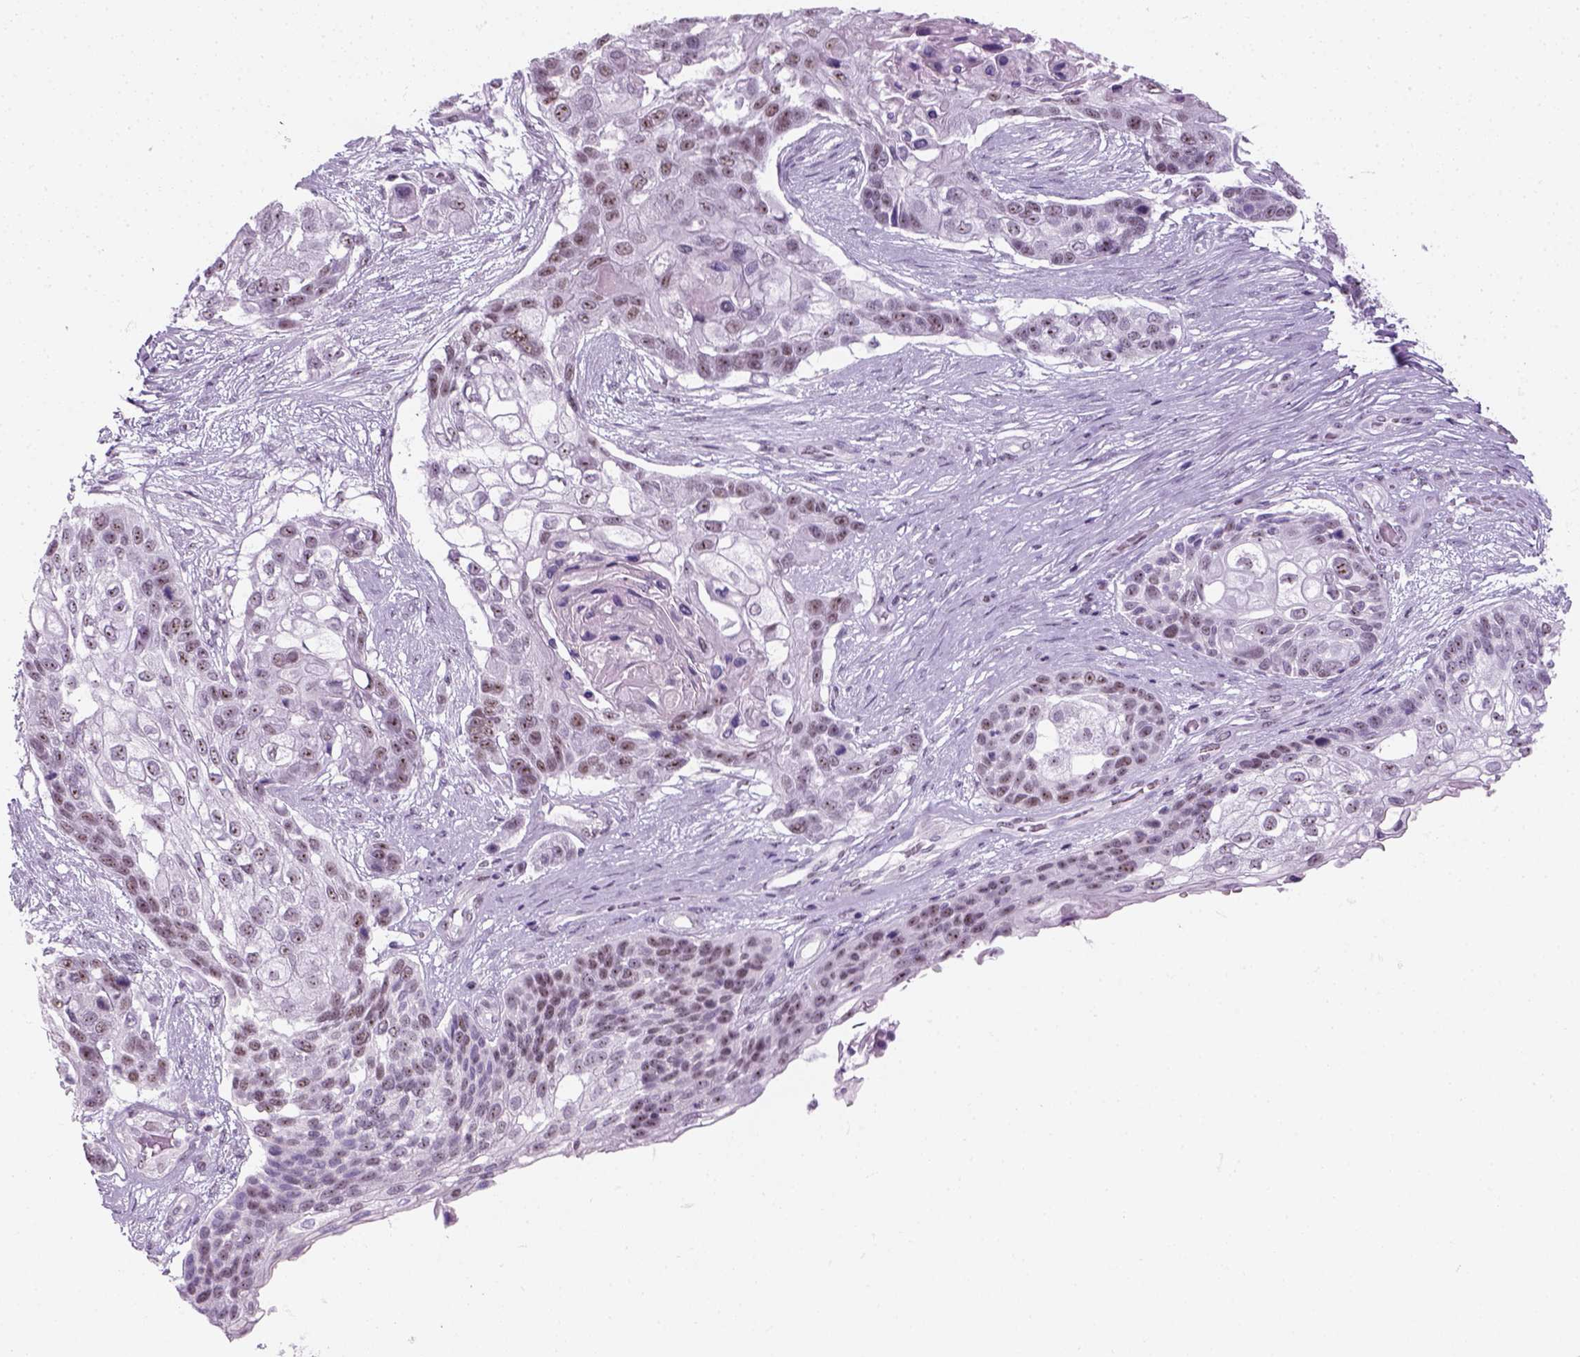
{"staining": {"intensity": "weak", "quantity": ">75%", "location": "nuclear"}, "tissue": "lung cancer", "cell_type": "Tumor cells", "image_type": "cancer", "snomed": [{"axis": "morphology", "description": "Squamous cell carcinoma, NOS"}, {"axis": "topography", "description": "Lung"}], "caption": "A photomicrograph showing weak nuclear expression in approximately >75% of tumor cells in squamous cell carcinoma (lung), as visualized by brown immunohistochemical staining.", "gene": "ZNF865", "patient": {"sex": "male", "age": 69}}